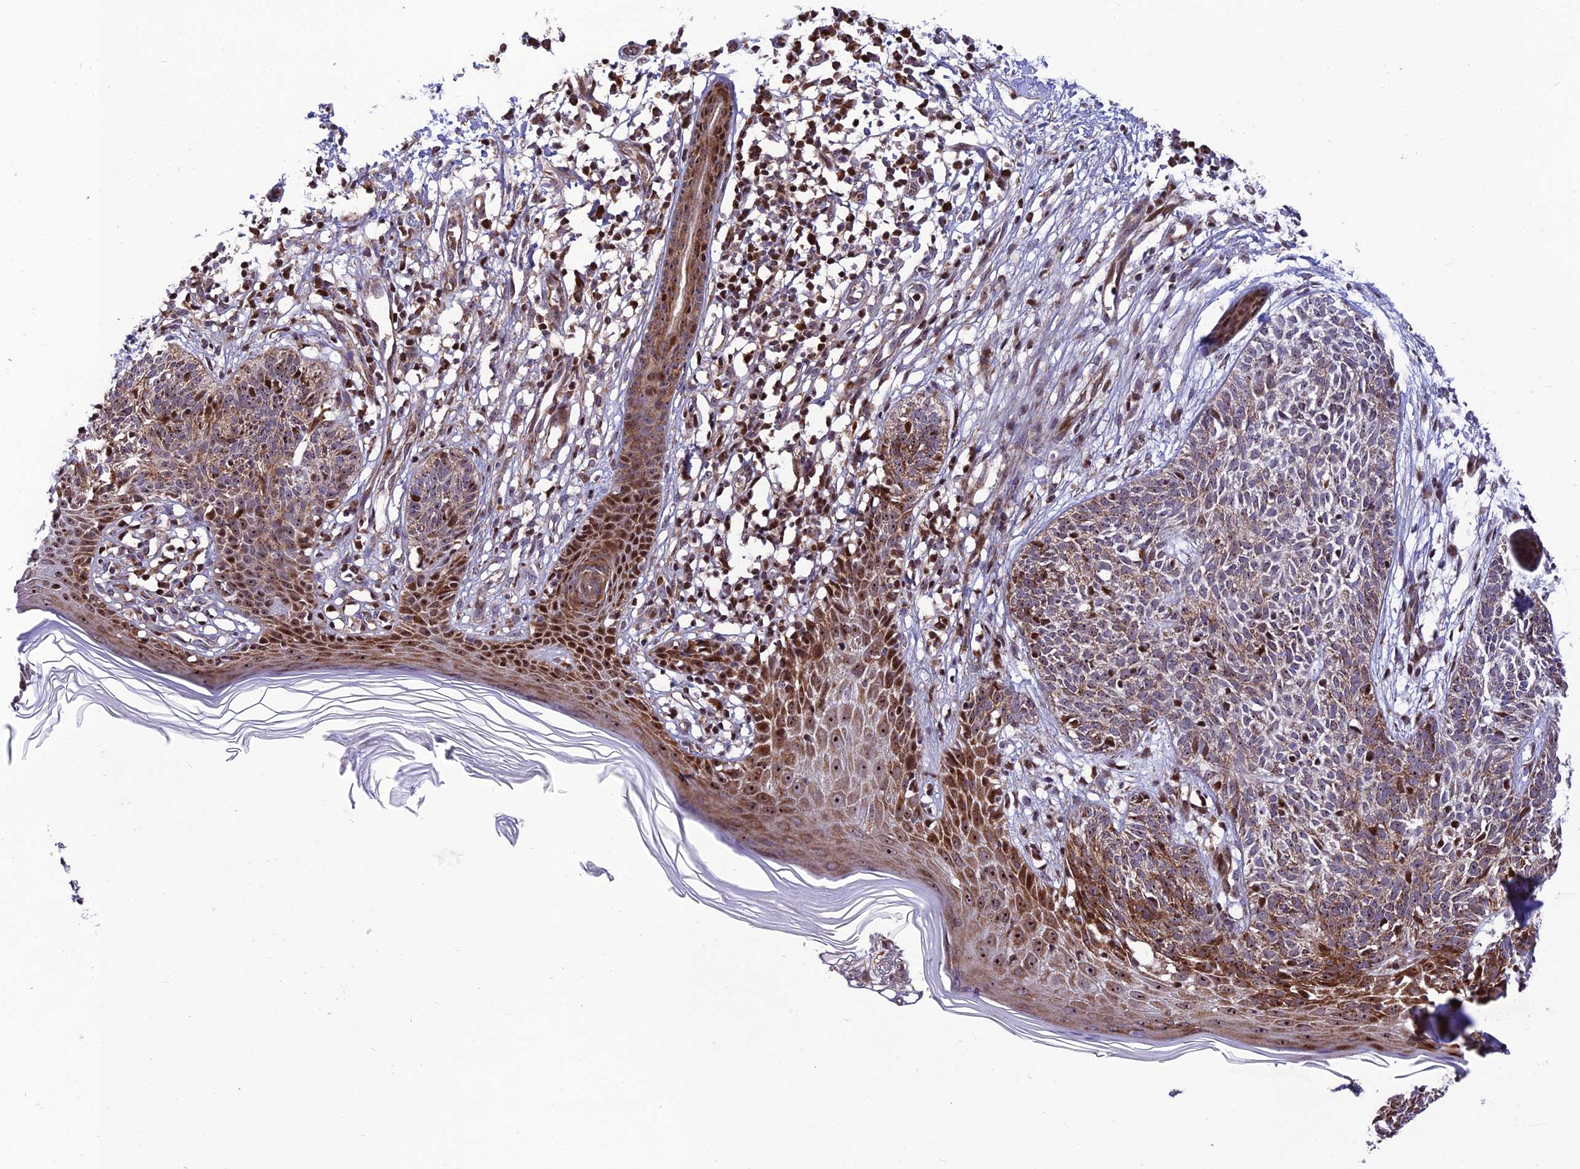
{"staining": {"intensity": "weak", "quantity": "25%-75%", "location": "cytoplasmic/membranous"}, "tissue": "skin cancer", "cell_type": "Tumor cells", "image_type": "cancer", "snomed": [{"axis": "morphology", "description": "Basal cell carcinoma"}, {"axis": "topography", "description": "Skin"}], "caption": "Protein staining shows weak cytoplasmic/membranous expression in about 25%-75% of tumor cells in skin cancer.", "gene": "KBTBD7", "patient": {"sex": "female", "age": 66}}